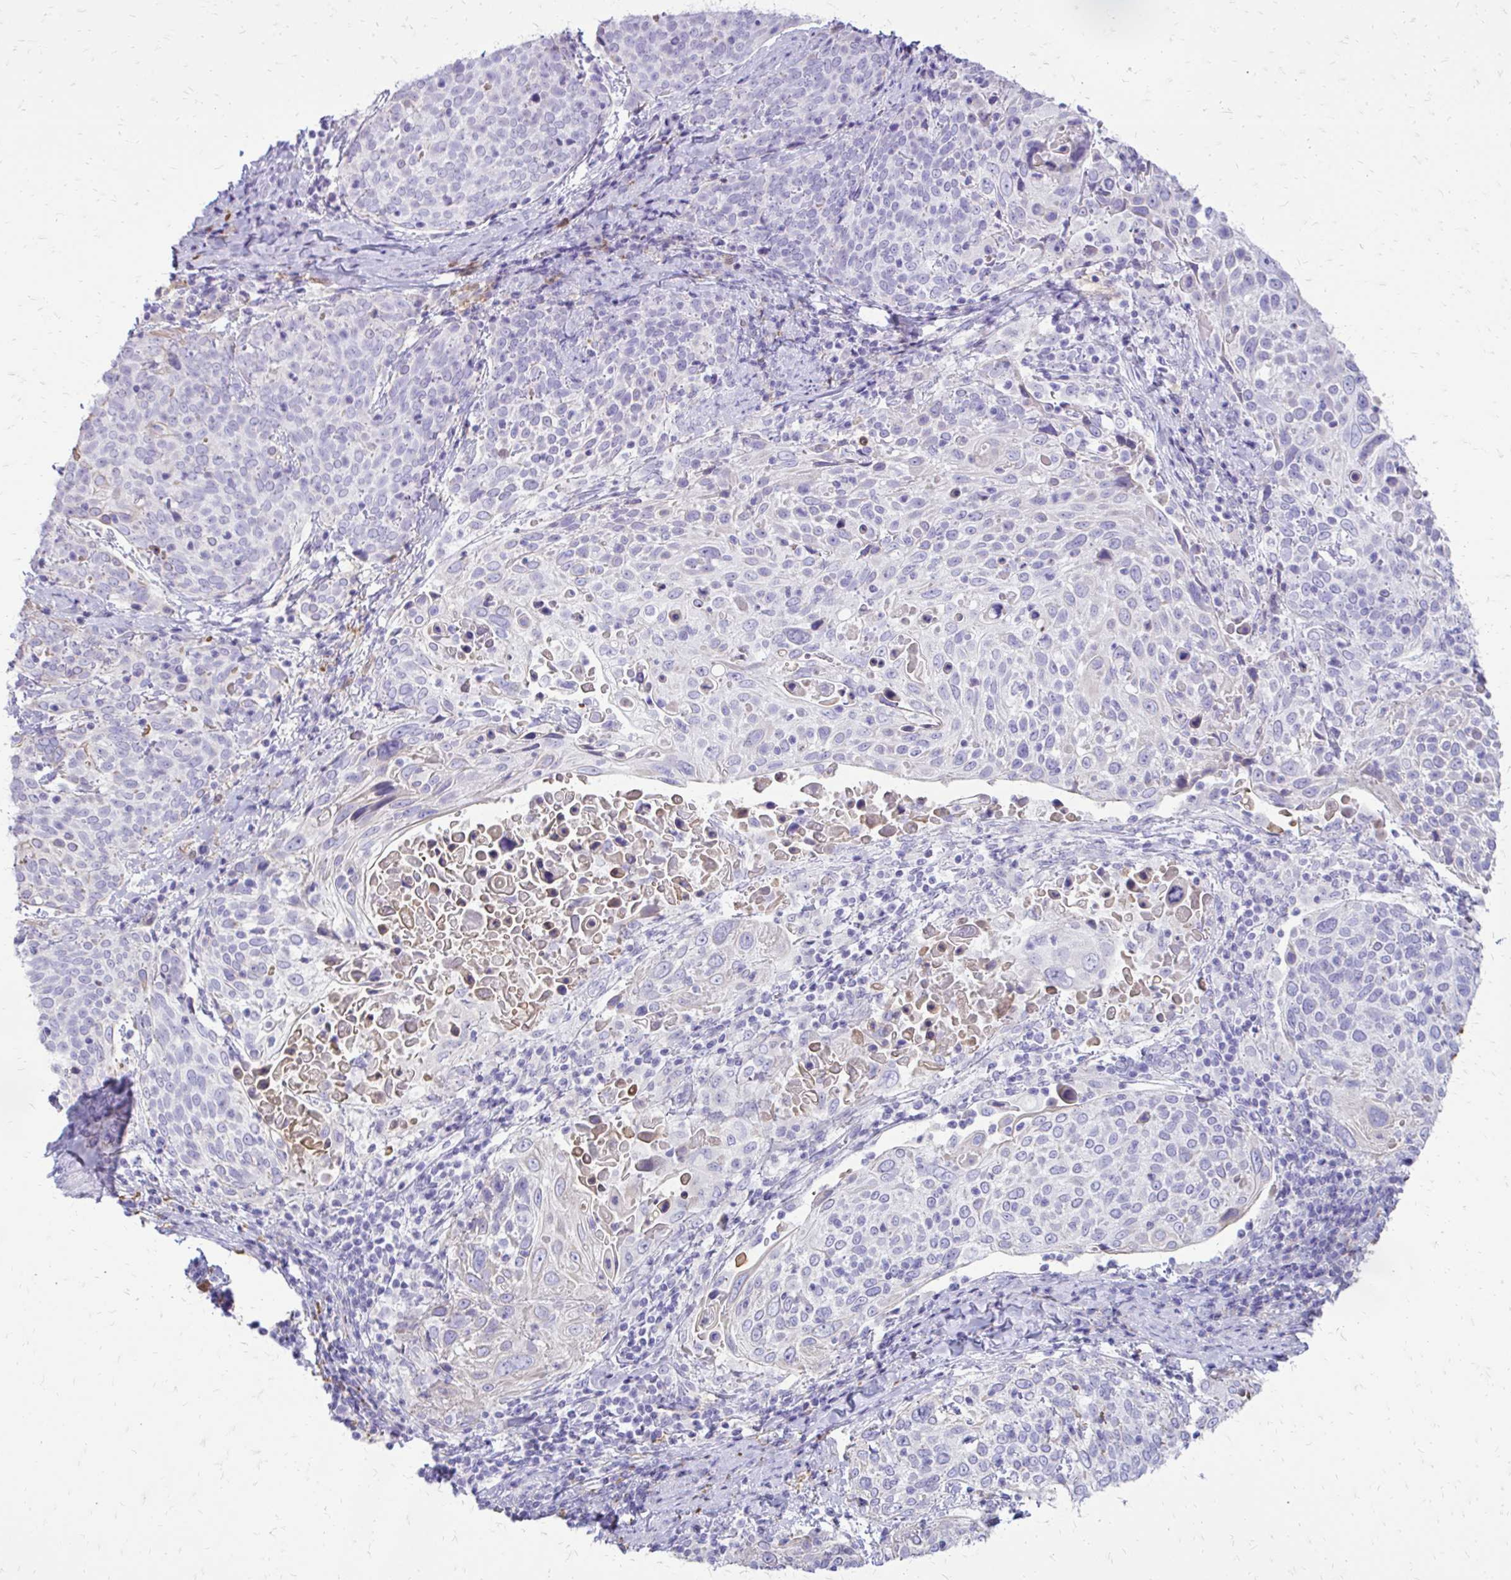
{"staining": {"intensity": "negative", "quantity": "none", "location": "none"}, "tissue": "cervical cancer", "cell_type": "Tumor cells", "image_type": "cancer", "snomed": [{"axis": "morphology", "description": "Squamous cell carcinoma, NOS"}, {"axis": "topography", "description": "Cervix"}], "caption": "There is no significant expression in tumor cells of cervical cancer.", "gene": "SIGLEC11", "patient": {"sex": "female", "age": 61}}